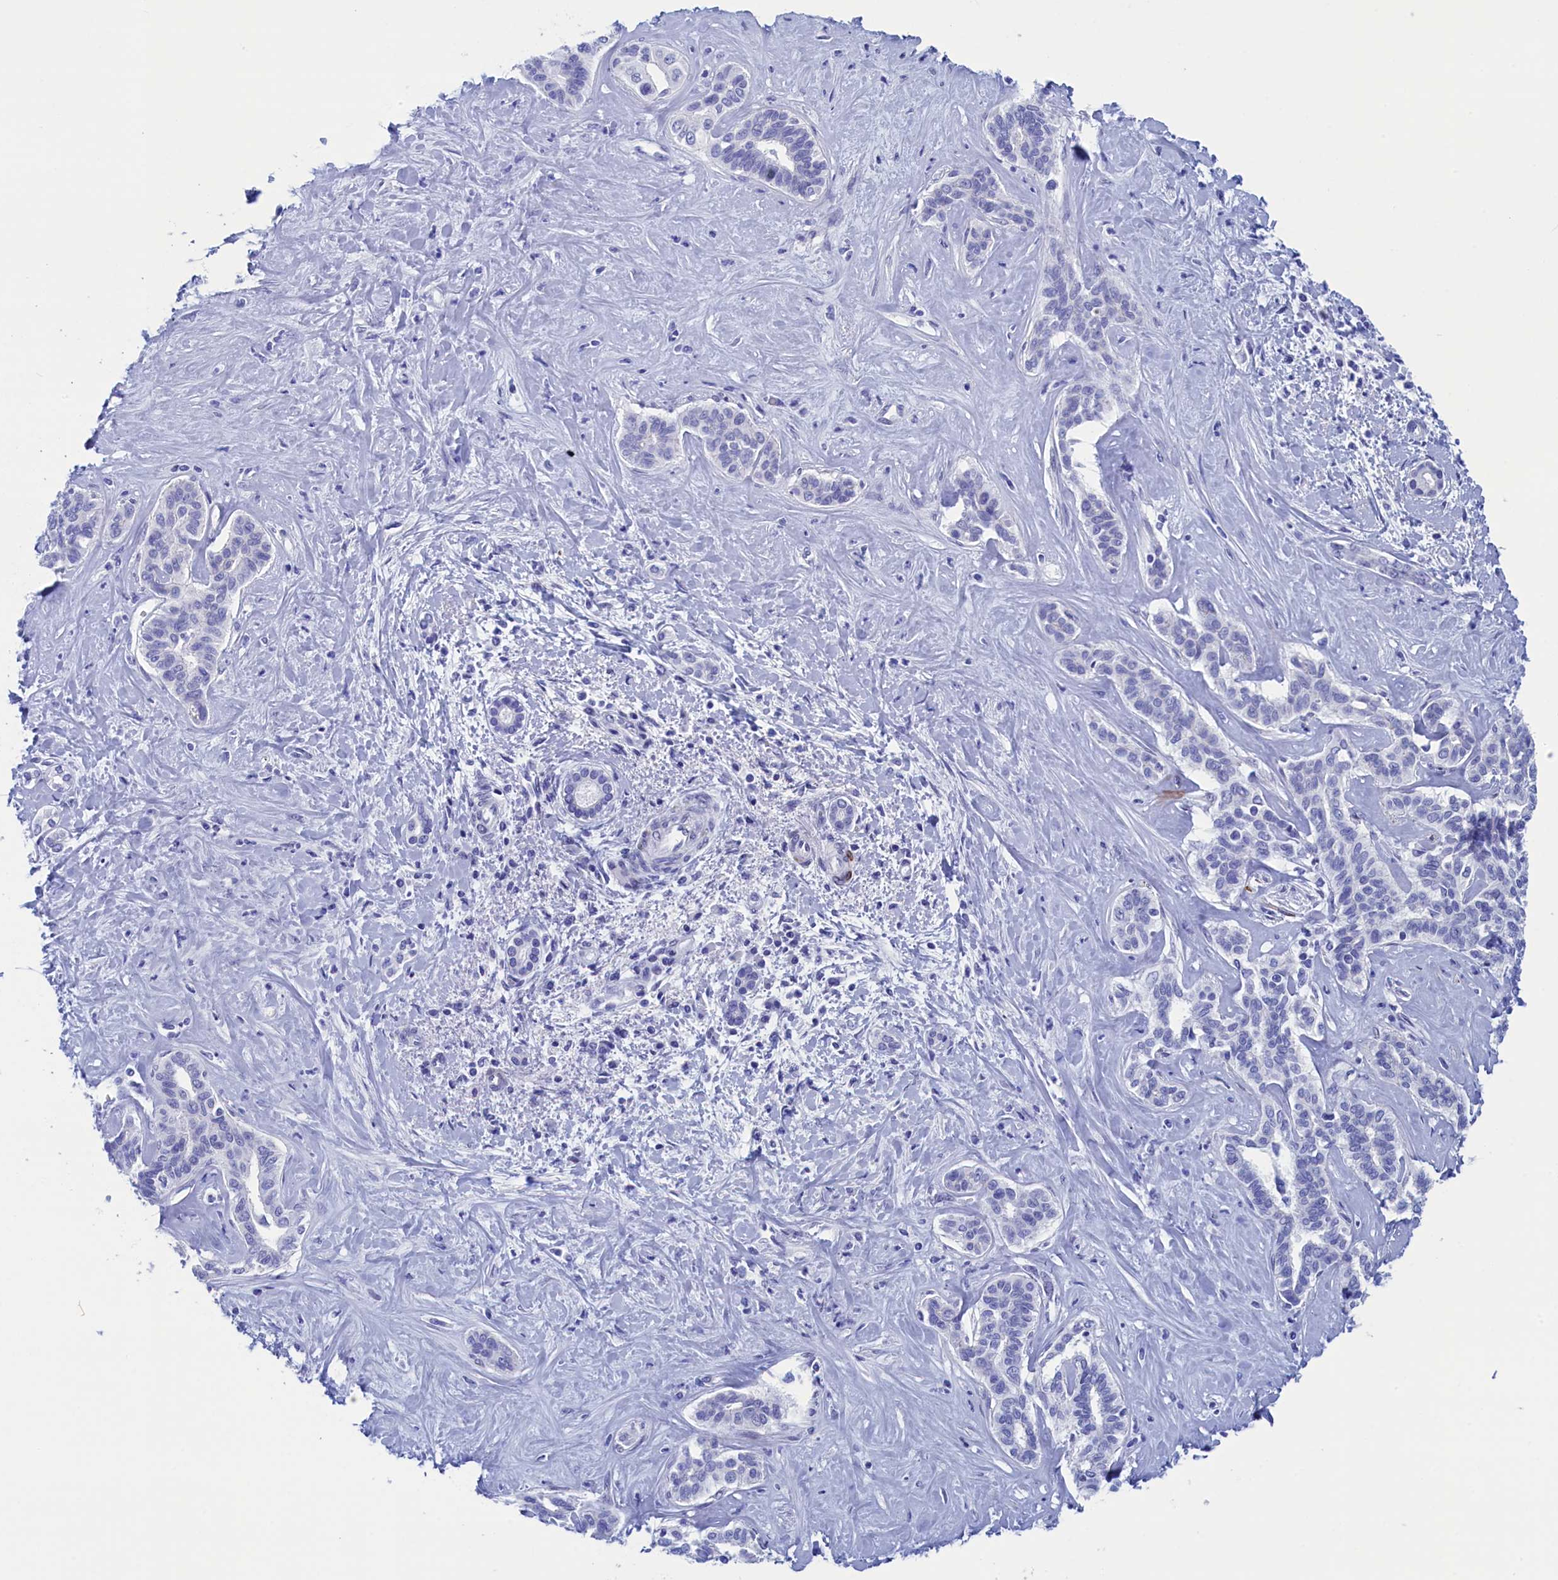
{"staining": {"intensity": "negative", "quantity": "none", "location": "none"}, "tissue": "liver cancer", "cell_type": "Tumor cells", "image_type": "cancer", "snomed": [{"axis": "morphology", "description": "Cholangiocarcinoma"}, {"axis": "topography", "description": "Liver"}], "caption": "Immunohistochemistry photomicrograph of cholangiocarcinoma (liver) stained for a protein (brown), which exhibits no positivity in tumor cells. (Immunohistochemistry, brightfield microscopy, high magnification).", "gene": "WDR83", "patient": {"sex": "female", "age": 77}}